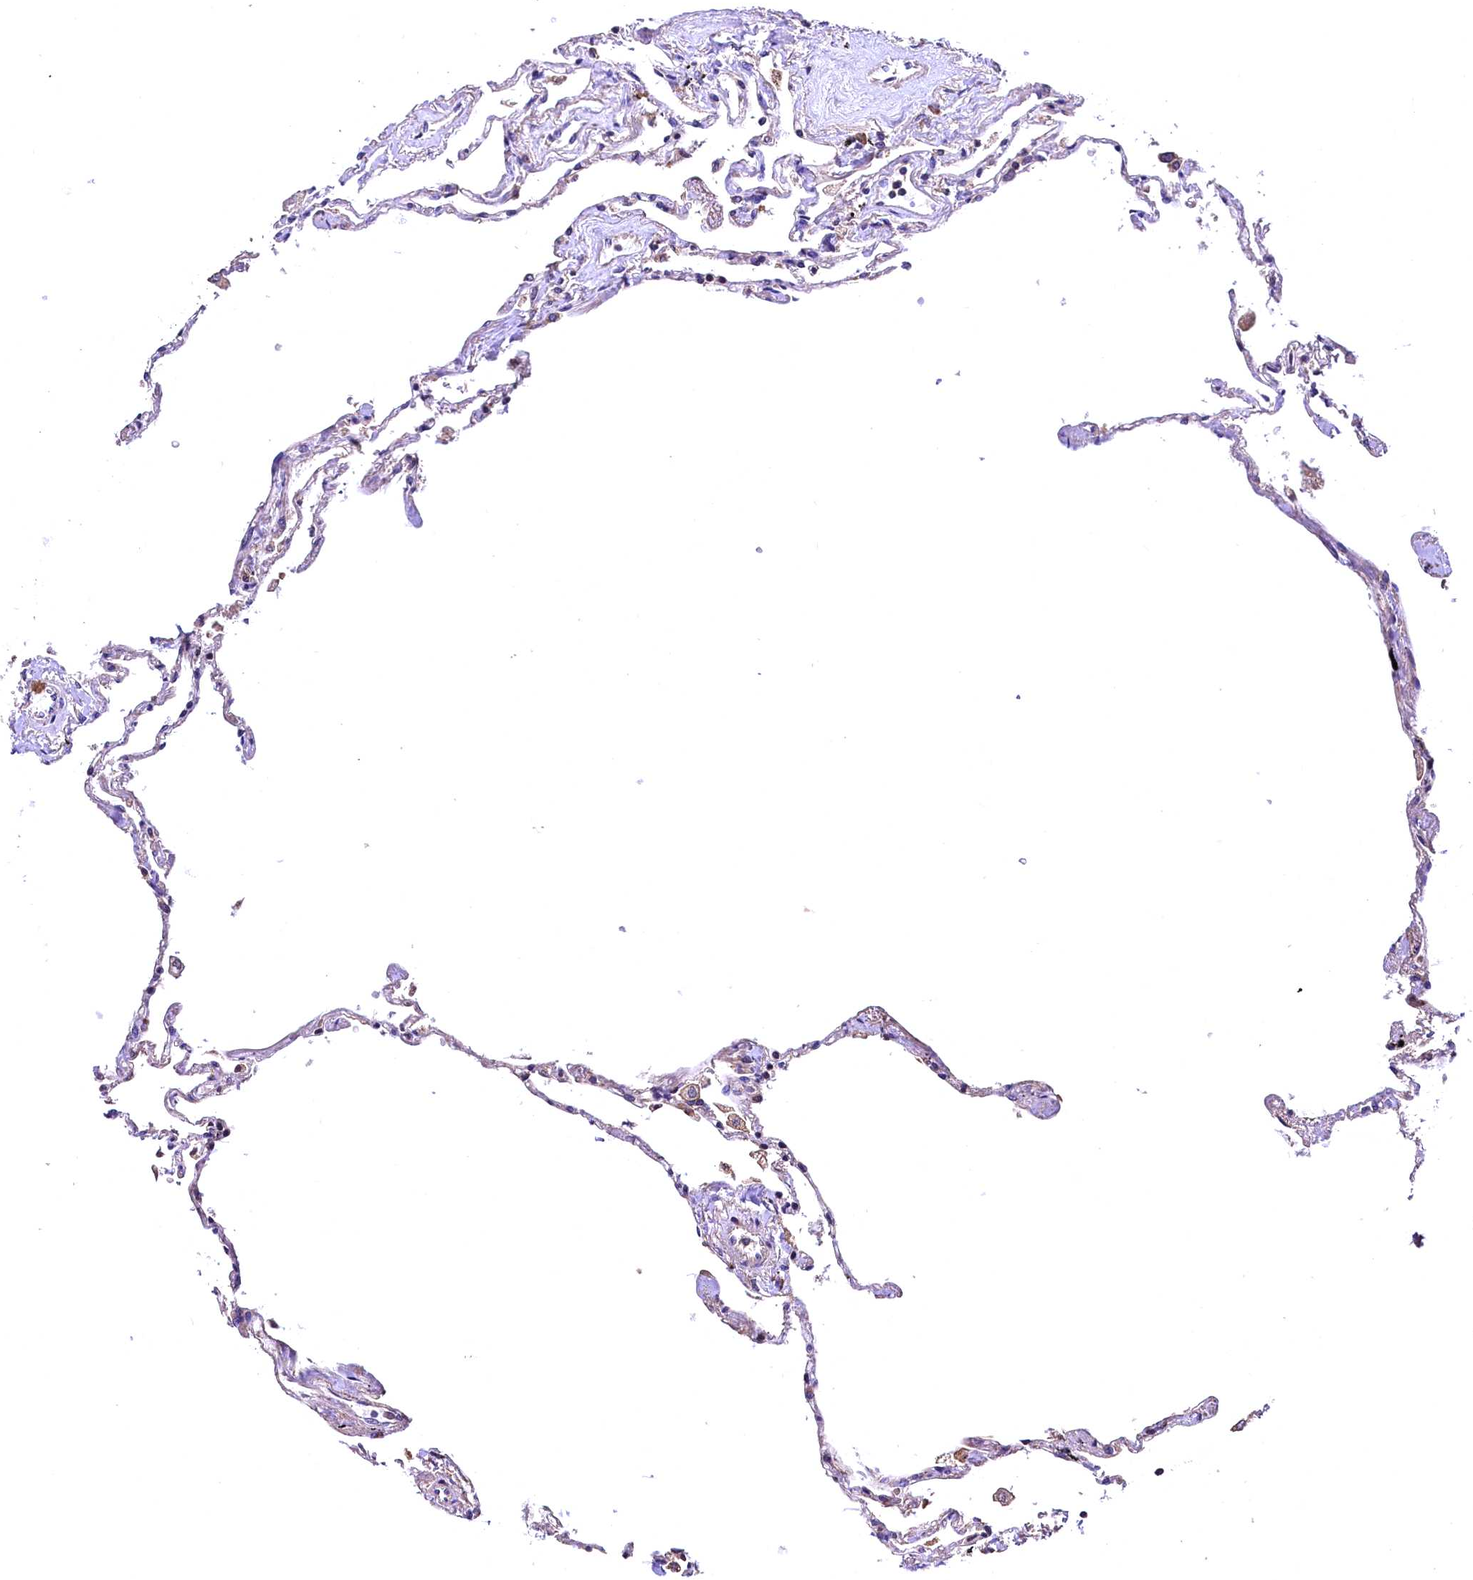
{"staining": {"intensity": "negative", "quantity": "none", "location": "none"}, "tissue": "lung", "cell_type": "Alveolar cells", "image_type": "normal", "snomed": [{"axis": "morphology", "description": "Normal tissue, NOS"}, {"axis": "topography", "description": "Lung"}], "caption": "The histopathology image displays no significant positivity in alveolar cells of lung. (DAB IHC with hematoxylin counter stain).", "gene": "ENKD1", "patient": {"sex": "female", "age": 67}}